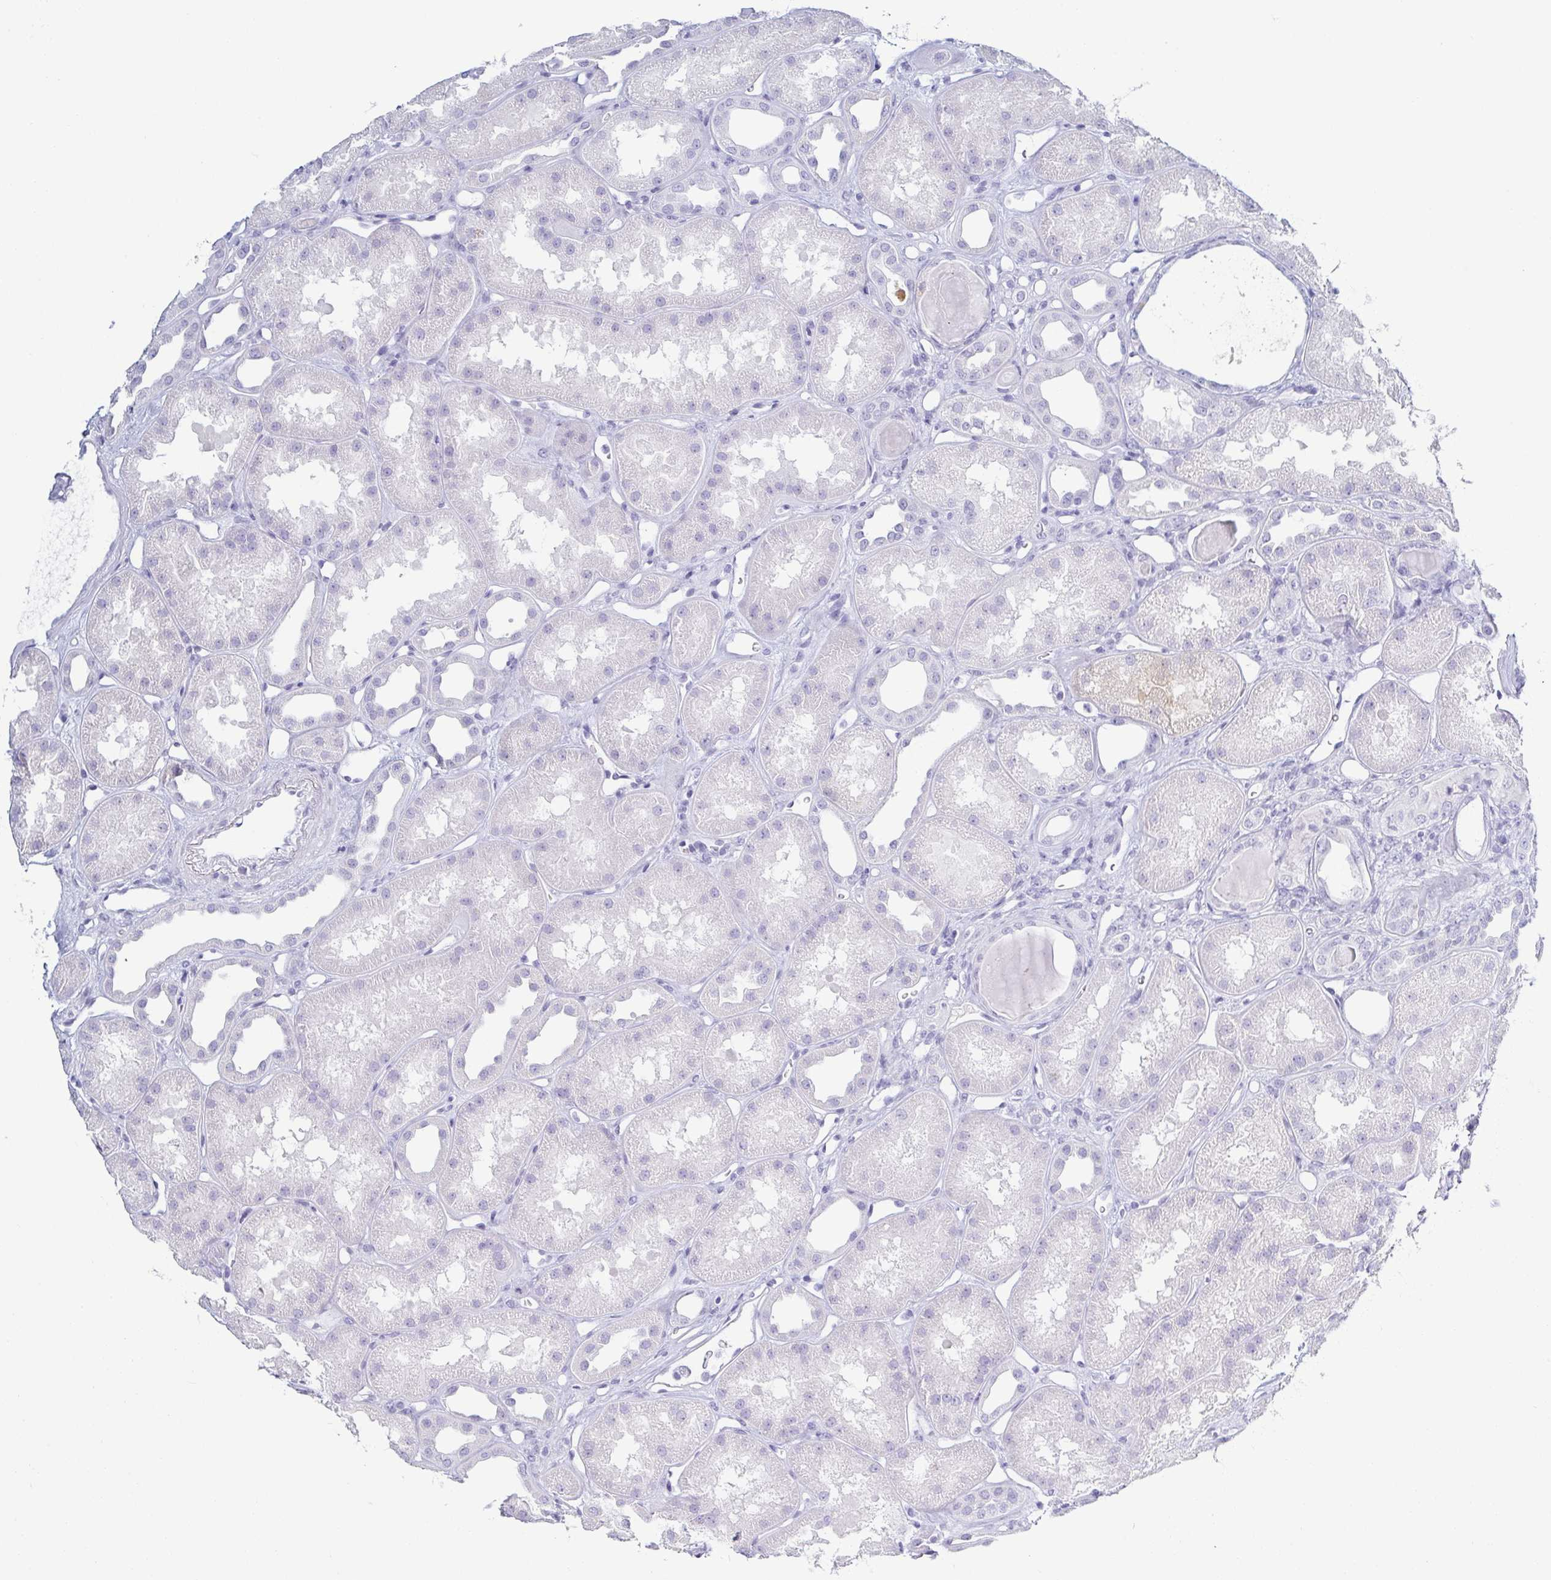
{"staining": {"intensity": "negative", "quantity": "none", "location": "none"}, "tissue": "kidney", "cell_type": "Cells in glomeruli", "image_type": "normal", "snomed": [{"axis": "morphology", "description": "Normal tissue, NOS"}, {"axis": "topography", "description": "Kidney"}], "caption": "This histopathology image is of benign kidney stained with IHC to label a protein in brown with the nuclei are counter-stained blue. There is no positivity in cells in glomeruli.", "gene": "ZG16B", "patient": {"sex": "male", "age": 61}}